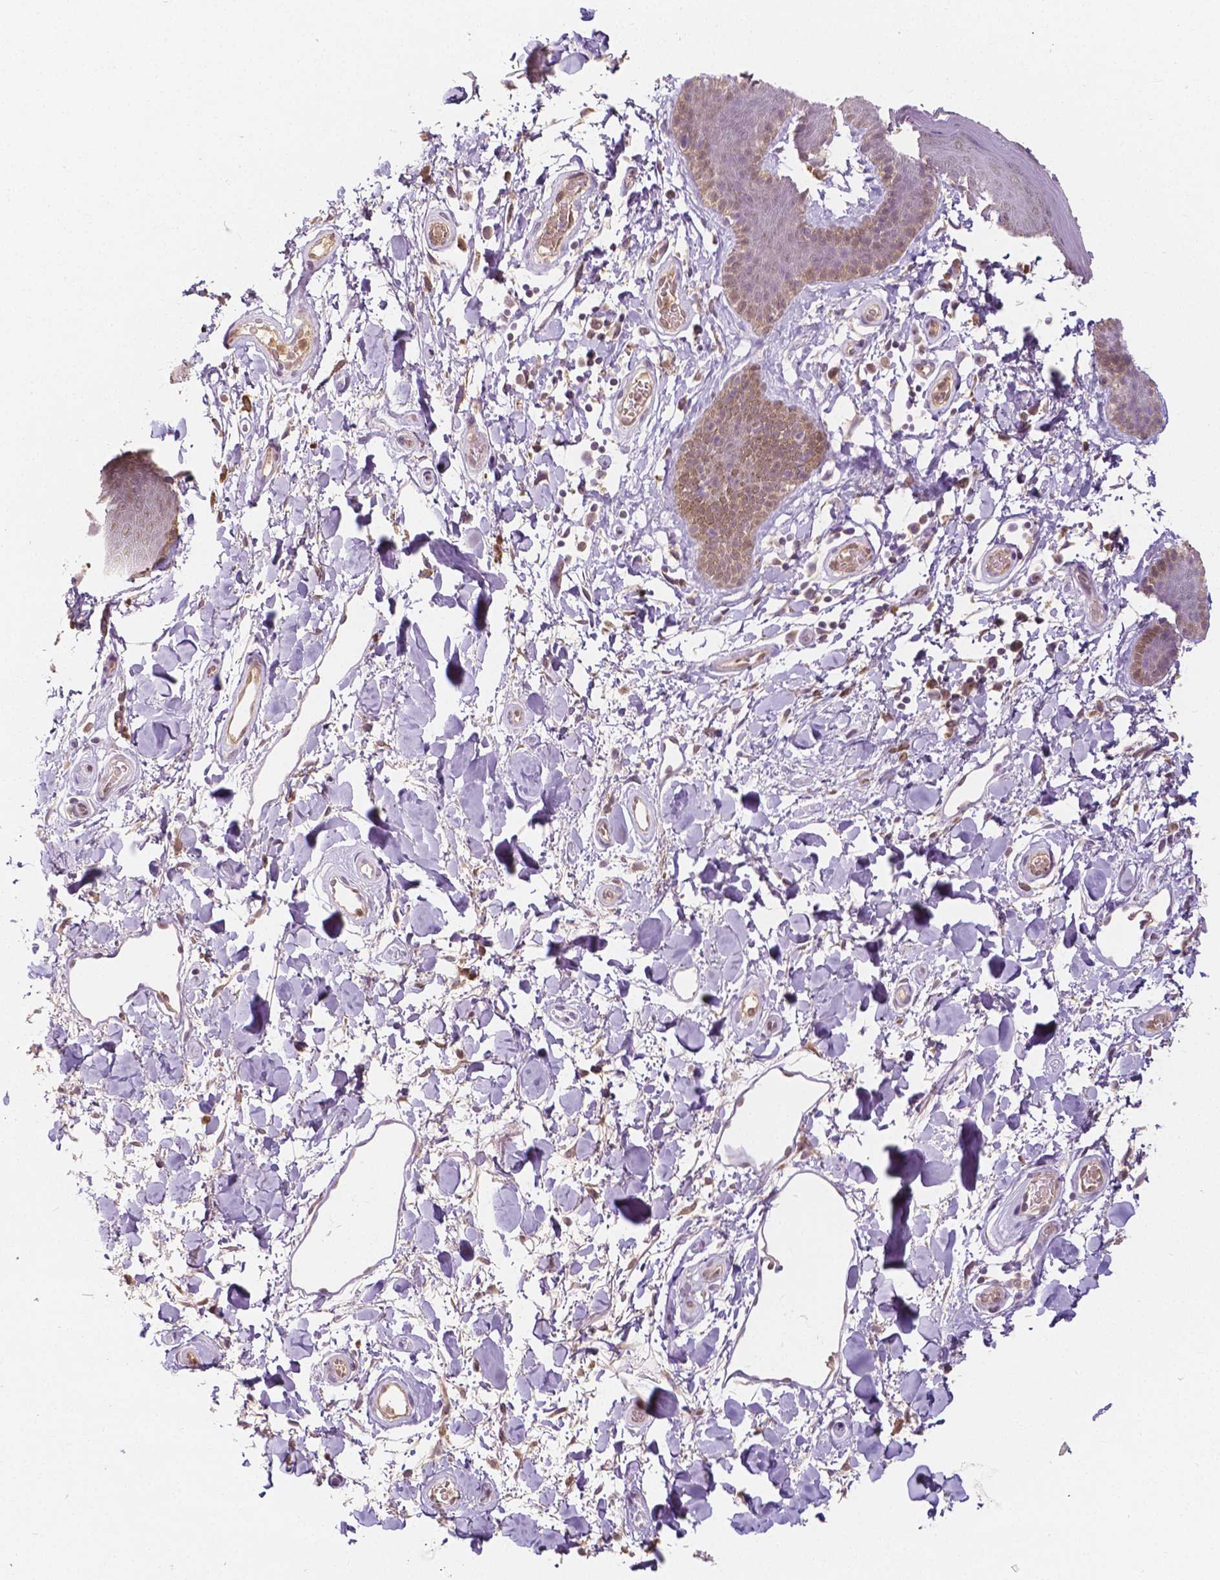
{"staining": {"intensity": "moderate", "quantity": "25%-75%", "location": "cytoplasmic/membranous,nuclear"}, "tissue": "skin", "cell_type": "Epidermal cells", "image_type": "normal", "snomed": [{"axis": "morphology", "description": "Normal tissue, NOS"}, {"axis": "topography", "description": "Anal"}], "caption": "IHC image of unremarkable human skin stained for a protein (brown), which displays medium levels of moderate cytoplasmic/membranous,nuclear staining in about 25%-75% of epidermal cells.", "gene": "NAPRT", "patient": {"sex": "male", "age": 53}}